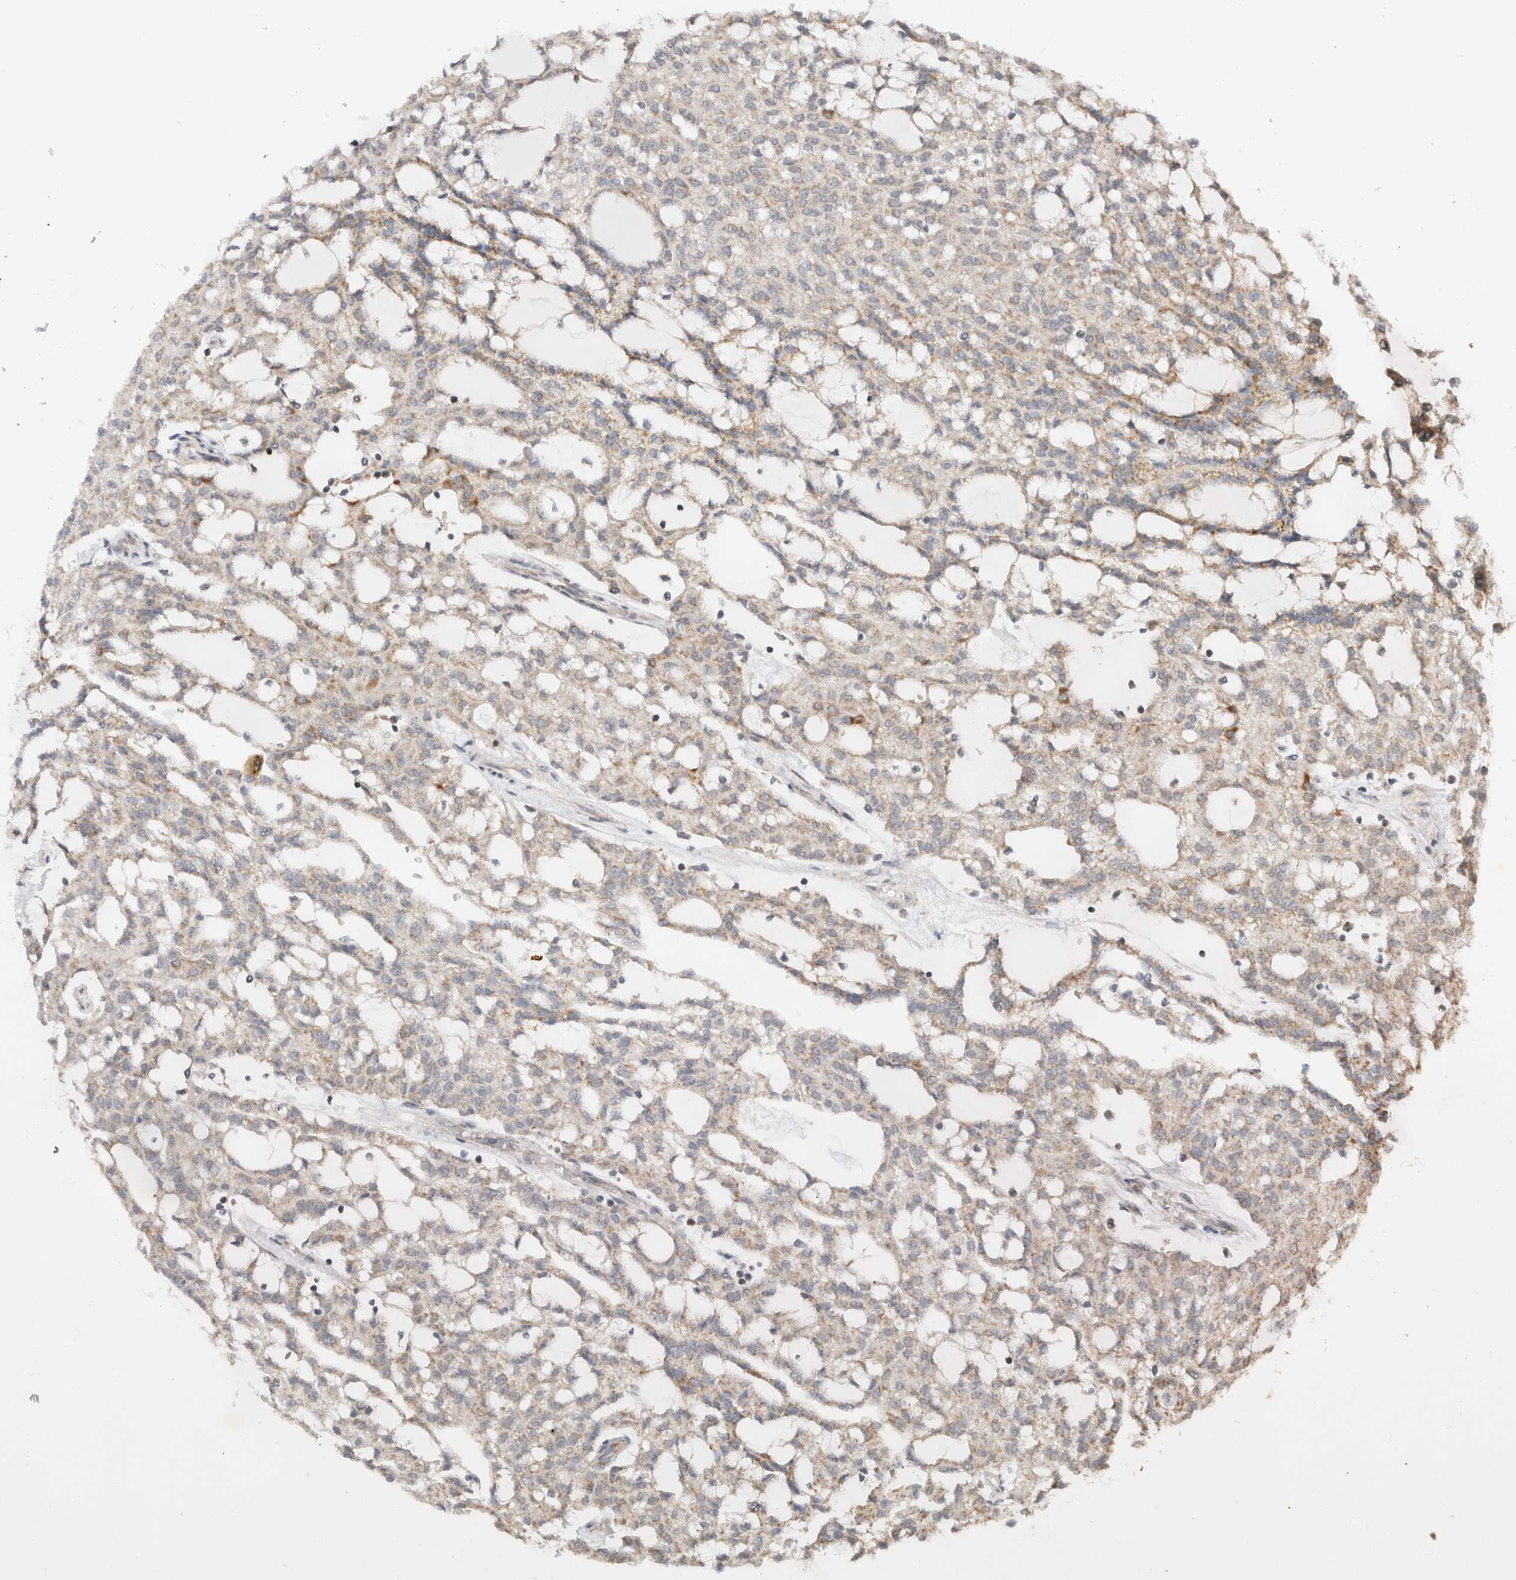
{"staining": {"intensity": "weak", "quantity": ">75%", "location": "cytoplasmic/membranous"}, "tissue": "renal cancer", "cell_type": "Tumor cells", "image_type": "cancer", "snomed": [{"axis": "morphology", "description": "Adenocarcinoma, NOS"}, {"axis": "topography", "description": "Kidney"}], "caption": "Adenocarcinoma (renal) tissue displays weak cytoplasmic/membranous expression in approximately >75% of tumor cells", "gene": "CMC2", "patient": {"sex": "male", "age": 63}}